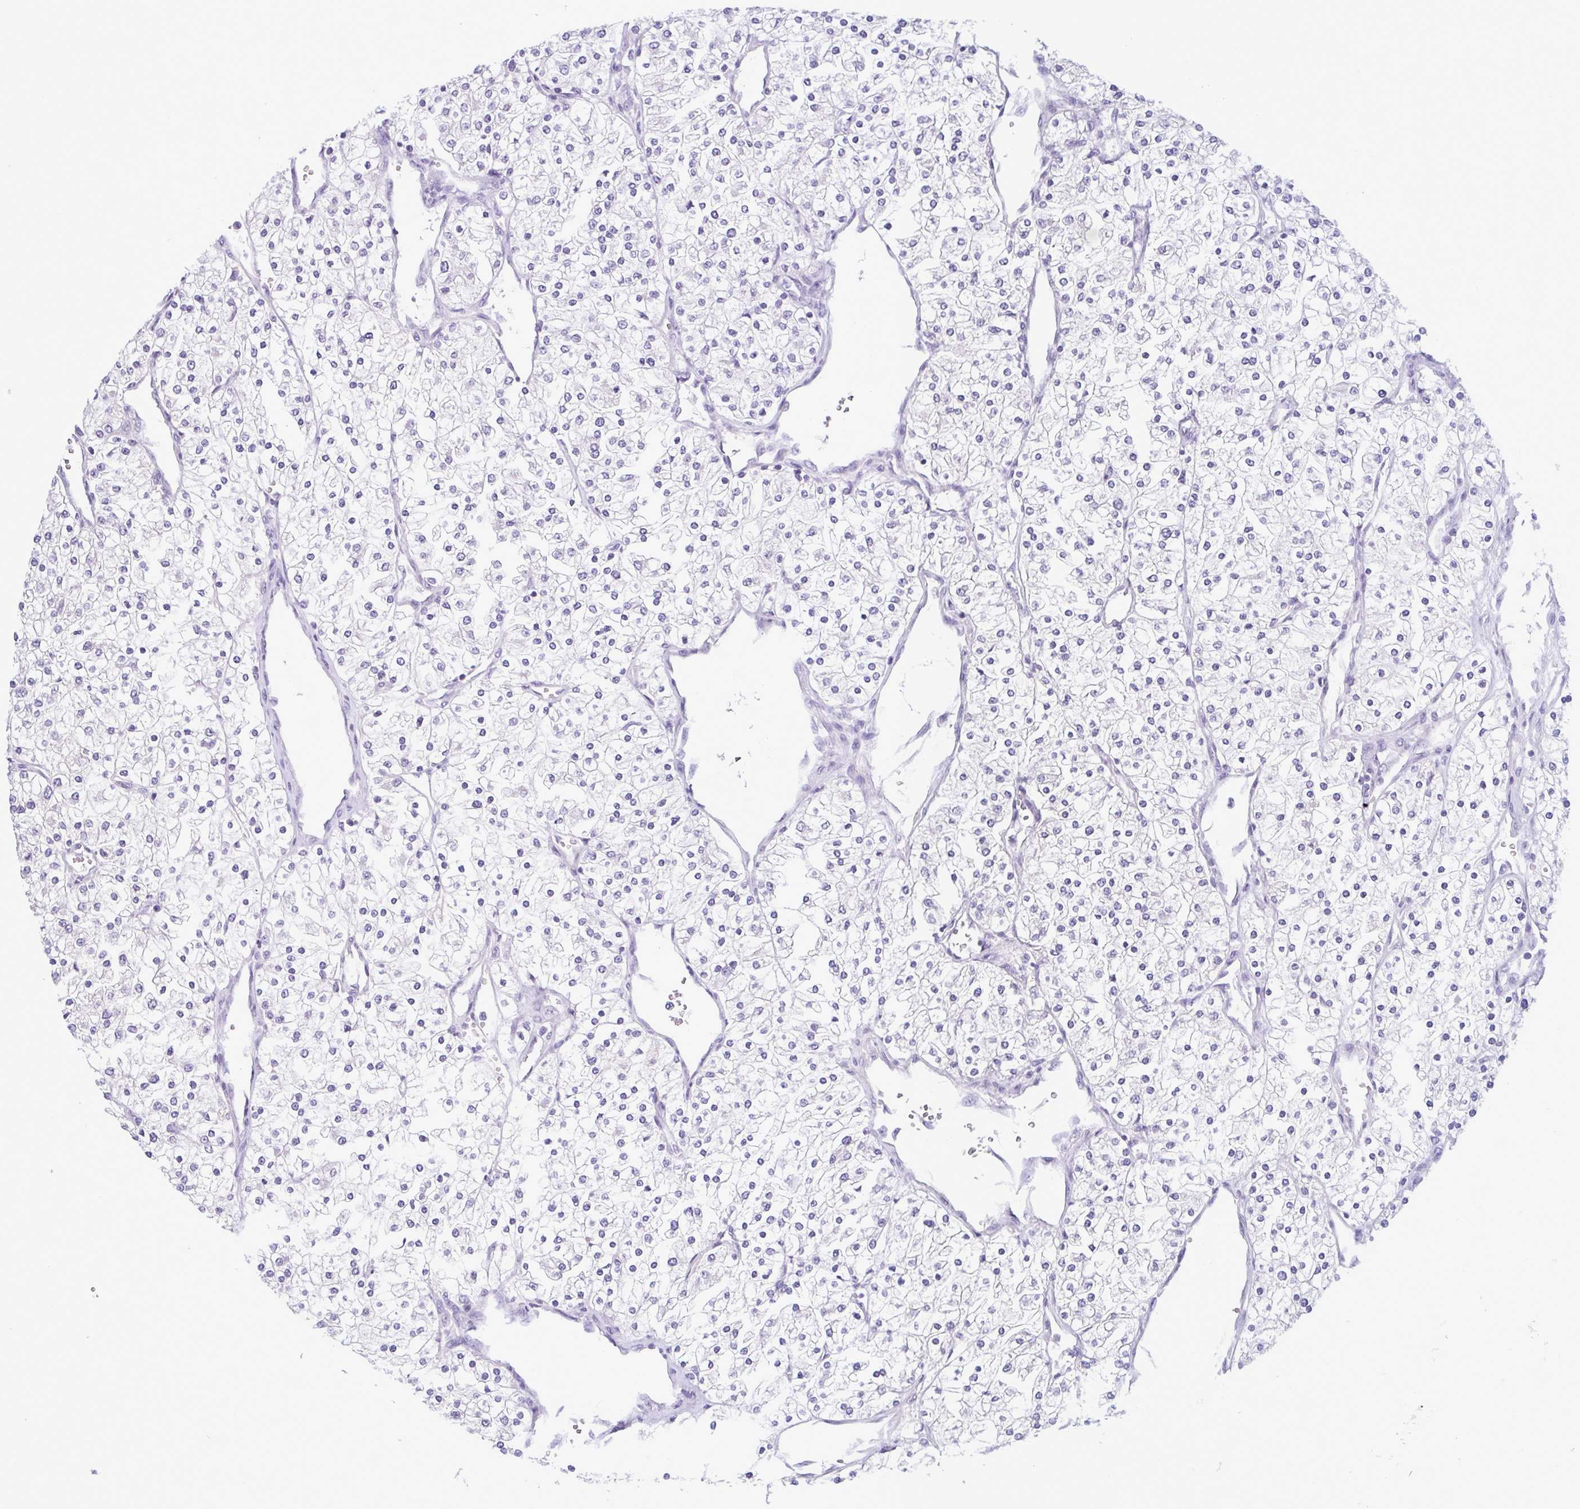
{"staining": {"intensity": "negative", "quantity": "none", "location": "none"}, "tissue": "renal cancer", "cell_type": "Tumor cells", "image_type": "cancer", "snomed": [{"axis": "morphology", "description": "Adenocarcinoma, NOS"}, {"axis": "topography", "description": "Kidney"}], "caption": "Renal cancer was stained to show a protein in brown. There is no significant expression in tumor cells.", "gene": "INAFM1", "patient": {"sex": "male", "age": 80}}